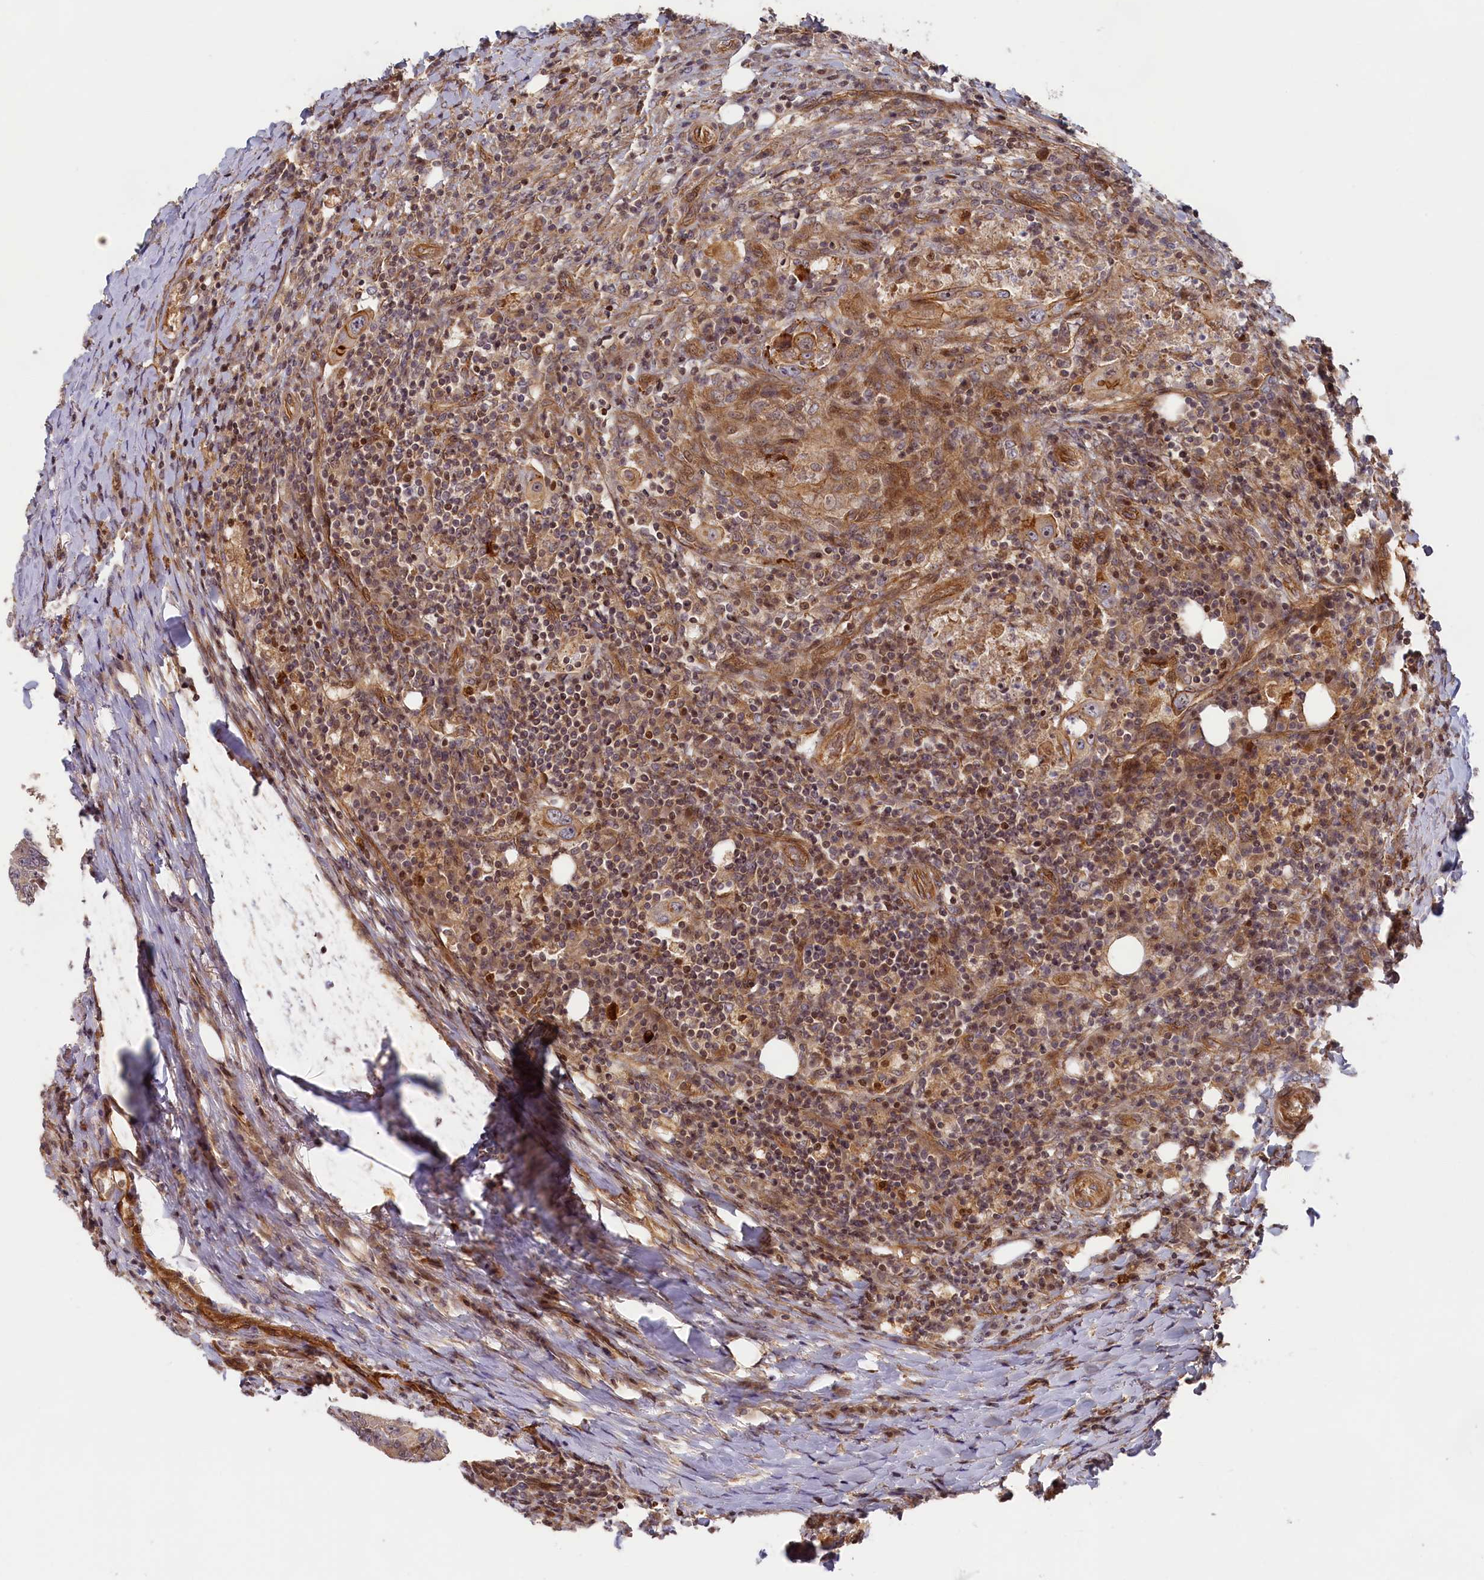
{"staining": {"intensity": "weak", "quantity": ">75%", "location": "cytoplasmic/membranous"}, "tissue": "colorectal cancer", "cell_type": "Tumor cells", "image_type": "cancer", "snomed": [{"axis": "morphology", "description": "Adenocarcinoma, NOS"}, {"axis": "topography", "description": "Colon"}], "caption": "DAB (3,3'-diaminobenzidine) immunohistochemical staining of human colorectal adenocarcinoma displays weak cytoplasmic/membranous protein positivity in about >75% of tumor cells. The protein is shown in brown color, while the nuclei are stained blue.", "gene": "CEP44", "patient": {"sex": "male", "age": 83}}